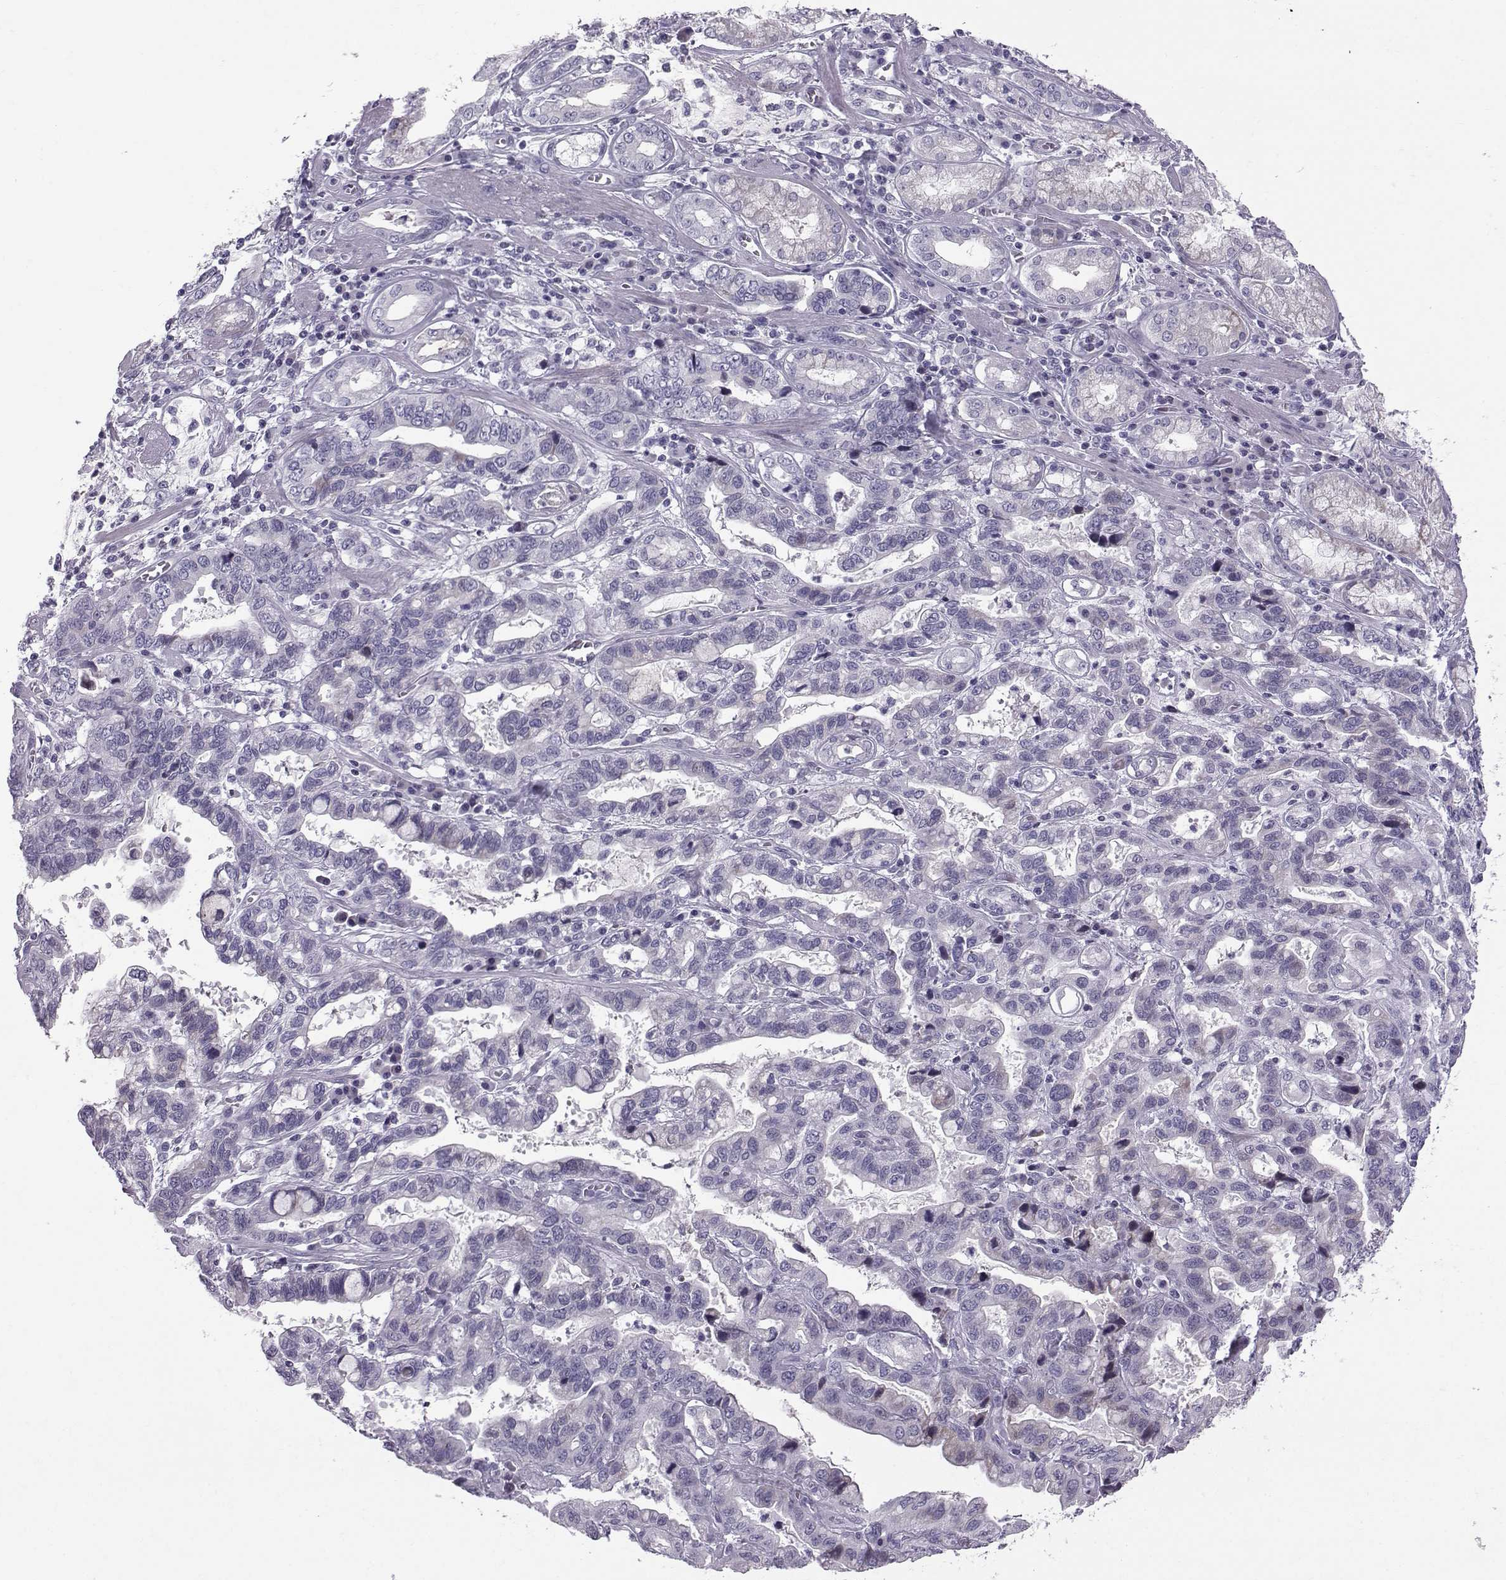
{"staining": {"intensity": "weak", "quantity": "<25%", "location": "cytoplasmic/membranous"}, "tissue": "stomach cancer", "cell_type": "Tumor cells", "image_type": "cancer", "snomed": [{"axis": "morphology", "description": "Adenocarcinoma, NOS"}, {"axis": "topography", "description": "Stomach, lower"}], "caption": "Stomach cancer (adenocarcinoma) was stained to show a protein in brown. There is no significant positivity in tumor cells. (DAB immunohistochemistry, high magnification).", "gene": "DMRT3", "patient": {"sex": "female", "age": 76}}